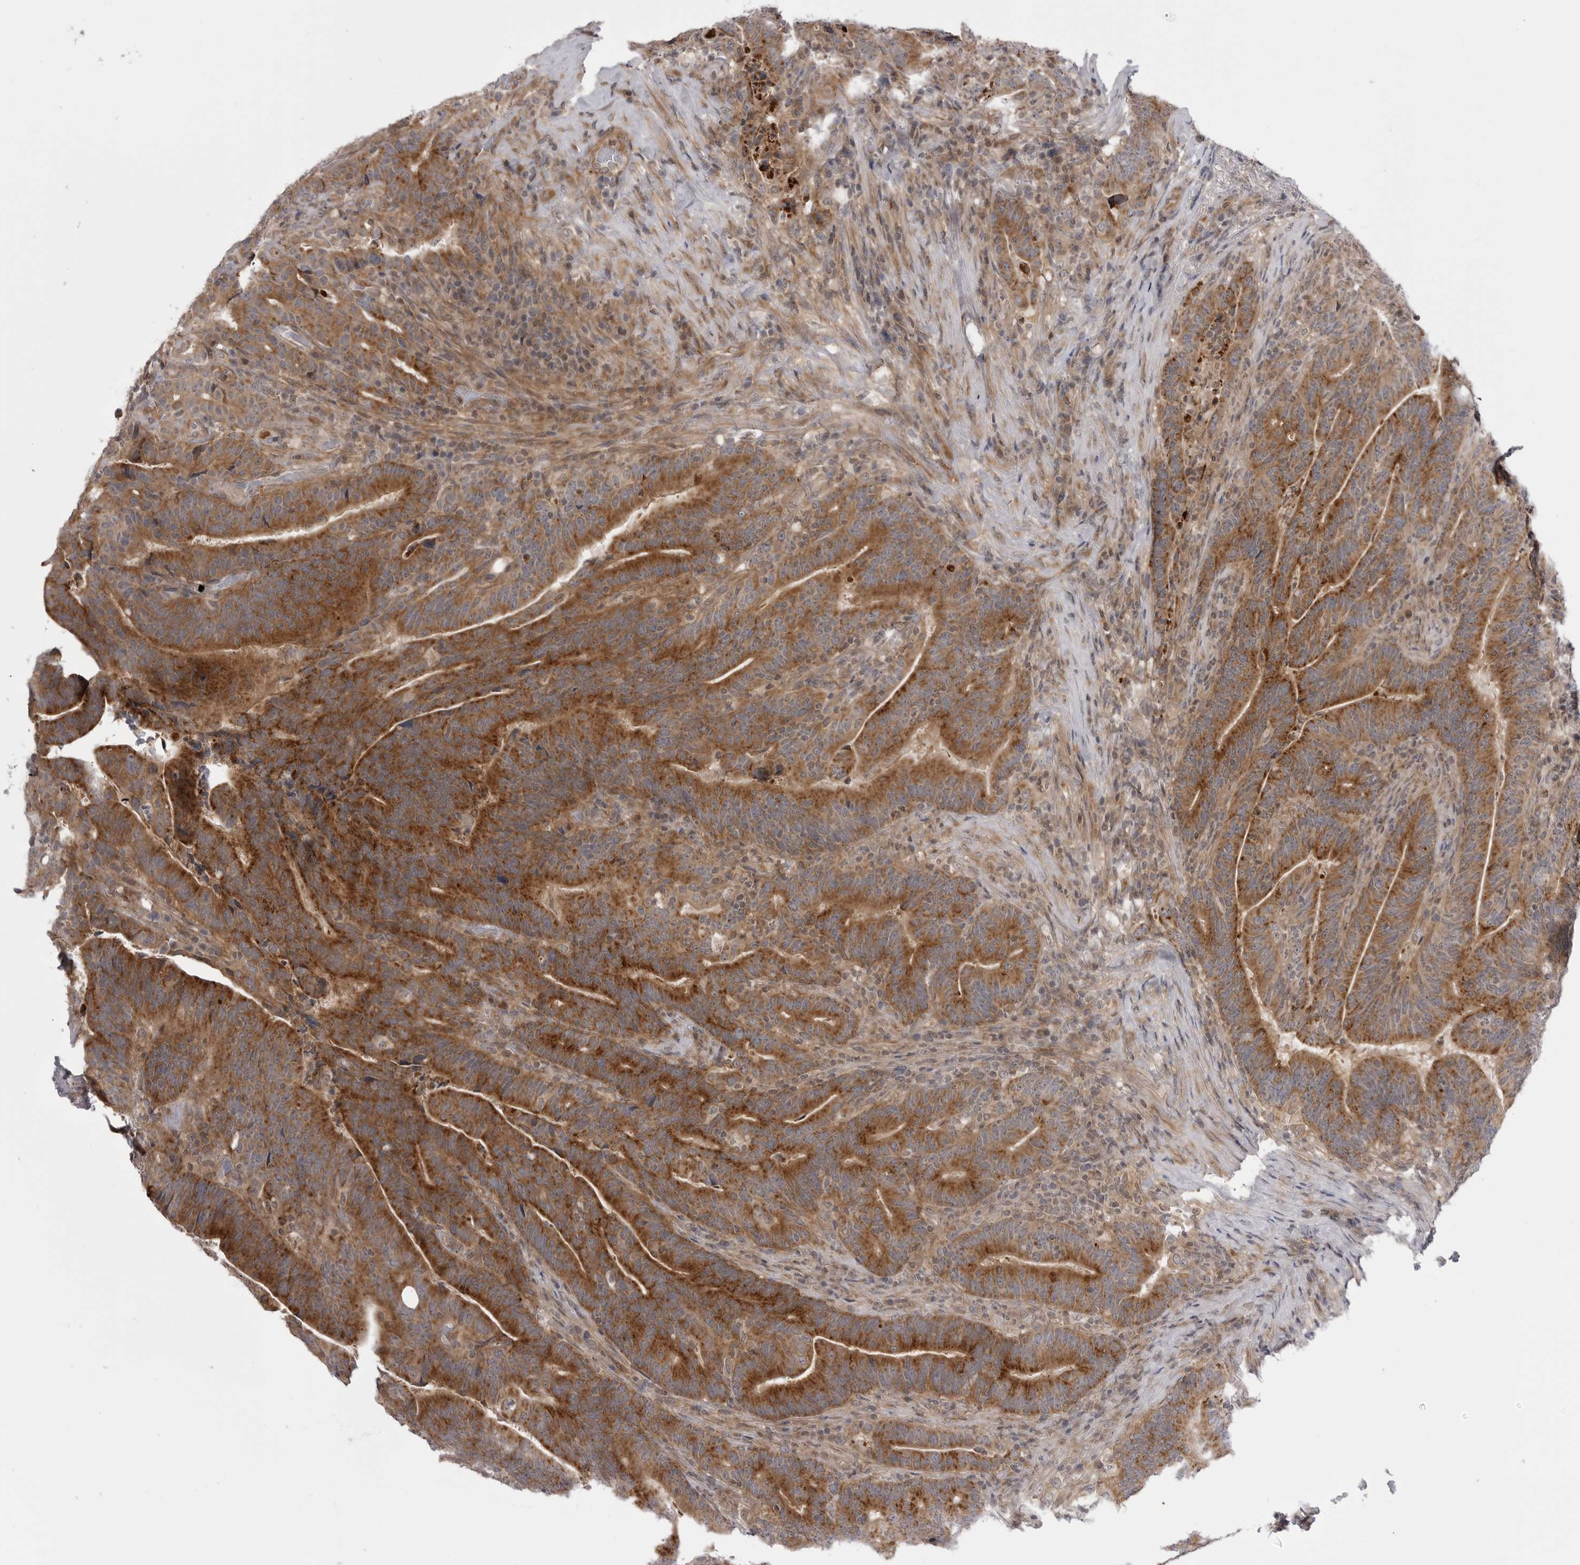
{"staining": {"intensity": "strong", "quantity": ">75%", "location": "cytoplasmic/membranous"}, "tissue": "colorectal cancer", "cell_type": "Tumor cells", "image_type": "cancer", "snomed": [{"axis": "morphology", "description": "Adenocarcinoma, NOS"}, {"axis": "topography", "description": "Colon"}], "caption": "Tumor cells display high levels of strong cytoplasmic/membranous expression in approximately >75% of cells in colorectal cancer. (DAB IHC, brown staining for protein, blue staining for nuclei).", "gene": "CCDC18", "patient": {"sex": "female", "age": 66}}